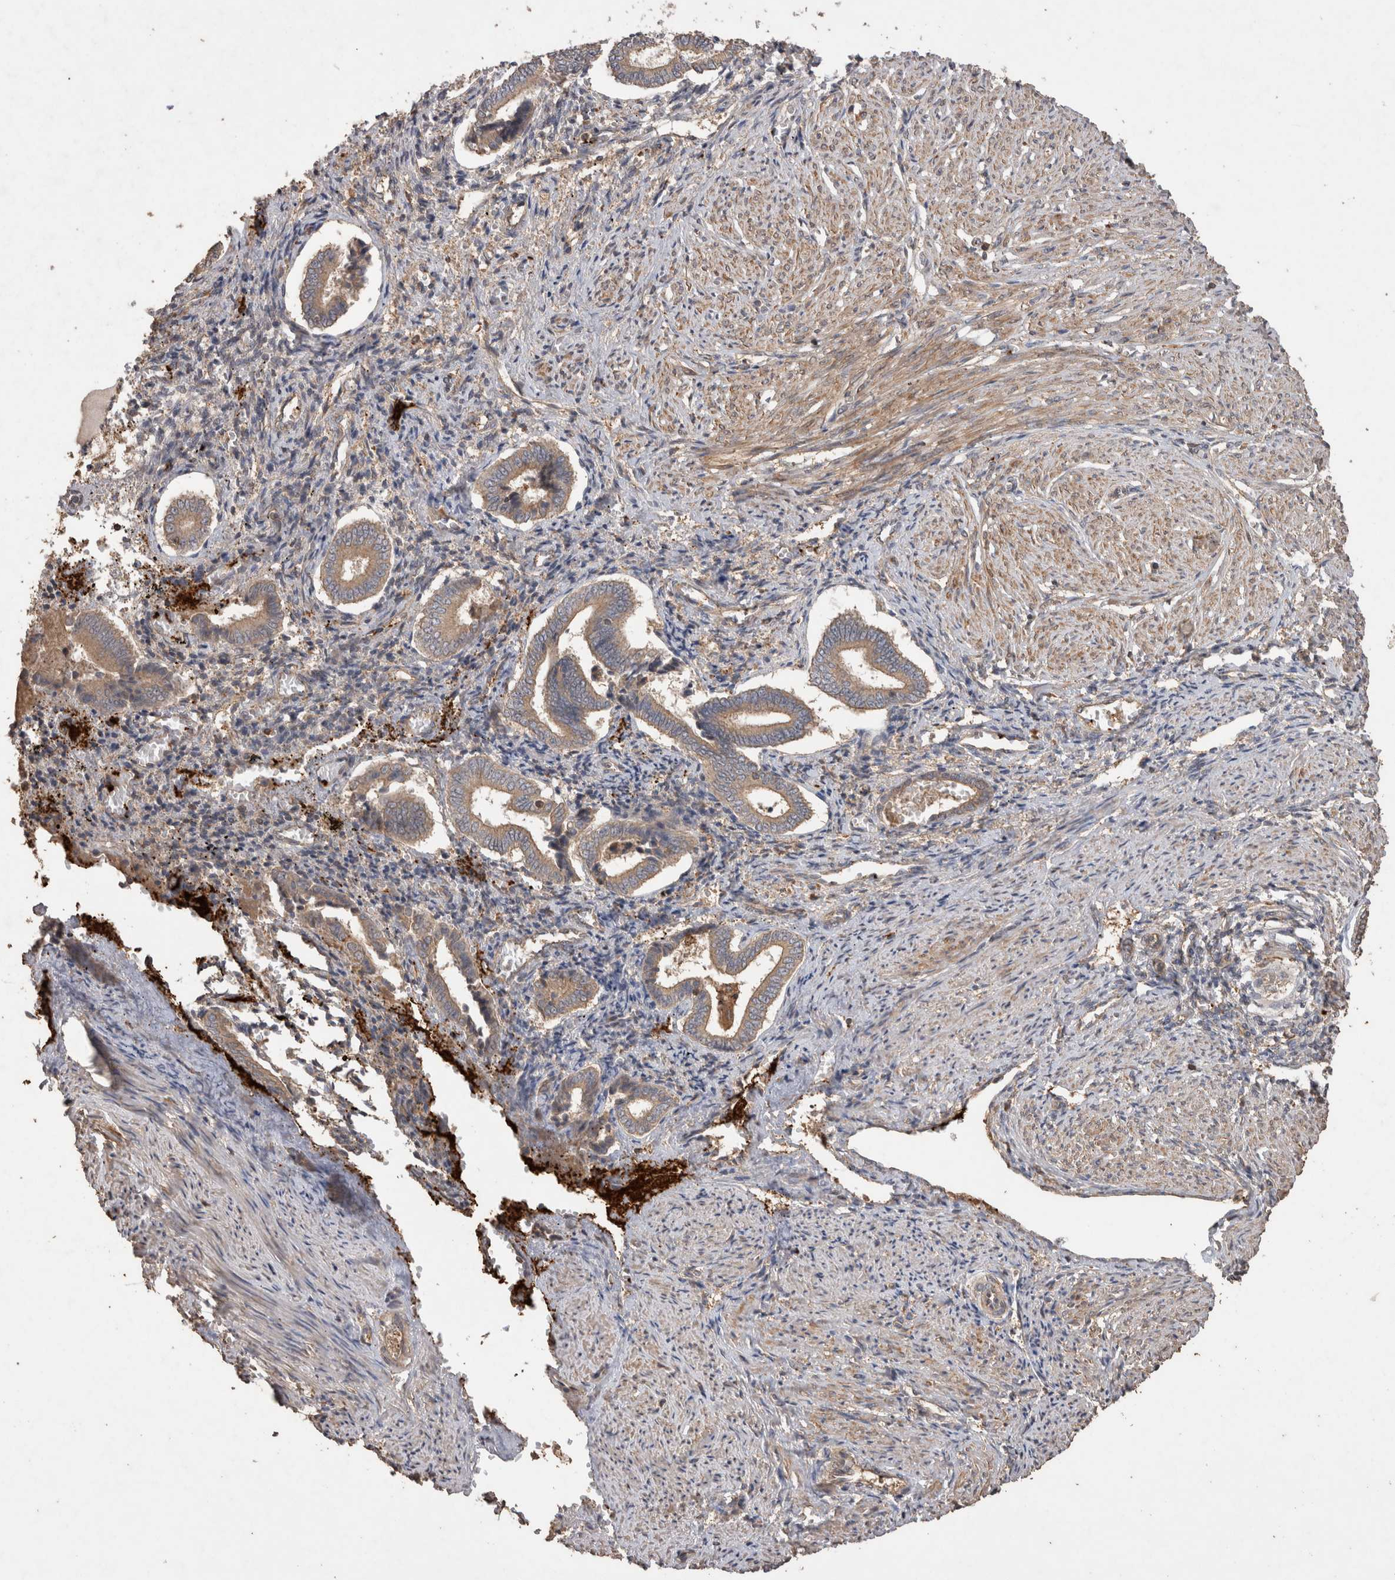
{"staining": {"intensity": "negative", "quantity": "none", "location": "none"}, "tissue": "endometrium", "cell_type": "Cells in endometrial stroma", "image_type": "normal", "snomed": [{"axis": "morphology", "description": "Normal tissue, NOS"}, {"axis": "topography", "description": "Endometrium"}], "caption": "Immunohistochemistry of unremarkable endometrium shows no positivity in cells in endometrial stroma.", "gene": "SNX31", "patient": {"sex": "female", "age": 42}}